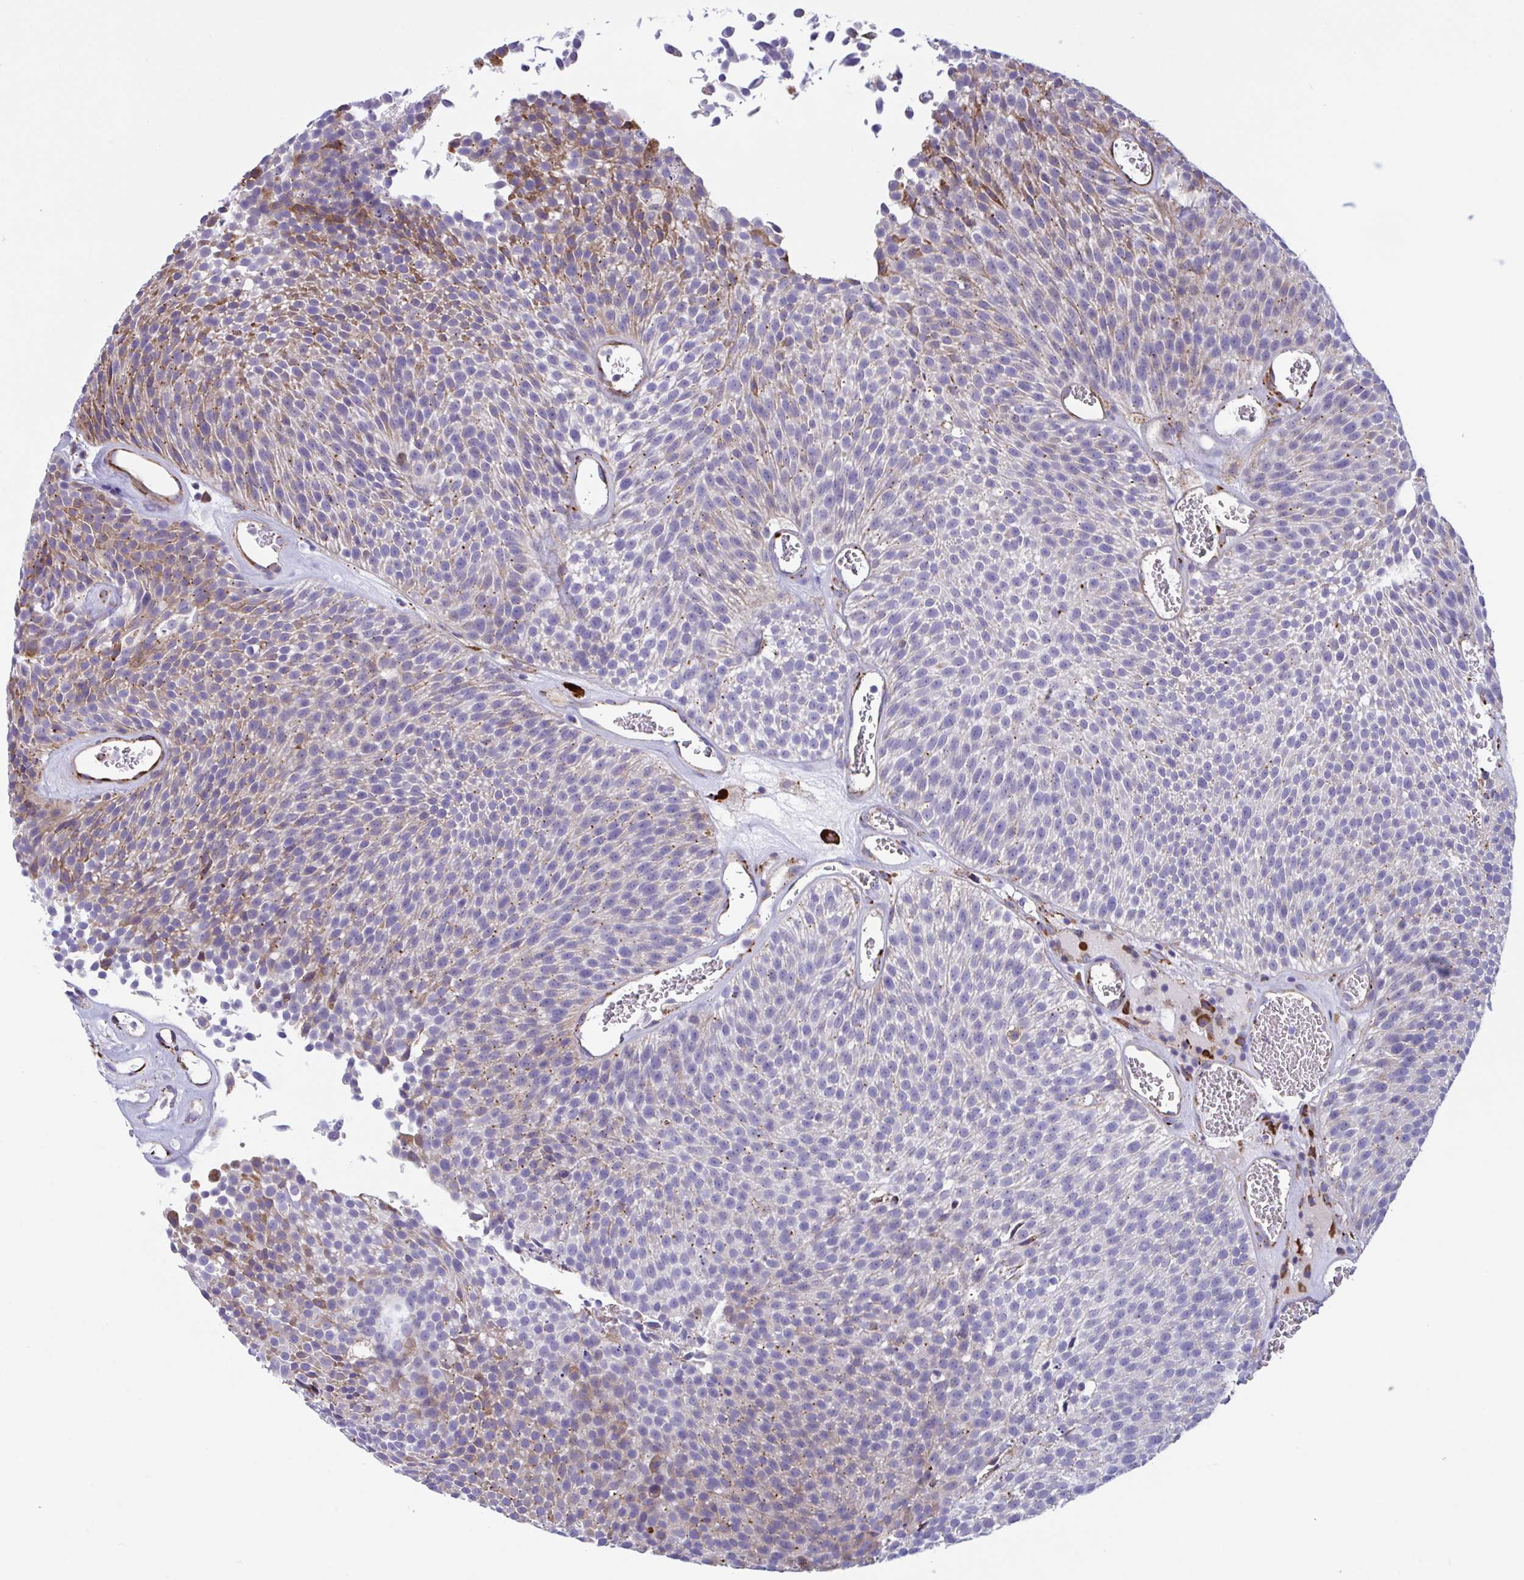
{"staining": {"intensity": "moderate", "quantity": "<25%", "location": "cytoplasmic/membranous"}, "tissue": "urothelial cancer", "cell_type": "Tumor cells", "image_type": "cancer", "snomed": [{"axis": "morphology", "description": "Urothelial carcinoma, Low grade"}, {"axis": "topography", "description": "Urinary bladder"}], "caption": "This photomicrograph shows urothelial carcinoma (low-grade) stained with immunohistochemistry to label a protein in brown. The cytoplasmic/membranous of tumor cells show moderate positivity for the protein. Nuclei are counter-stained blue.", "gene": "PEAK3", "patient": {"sex": "female", "age": 79}}